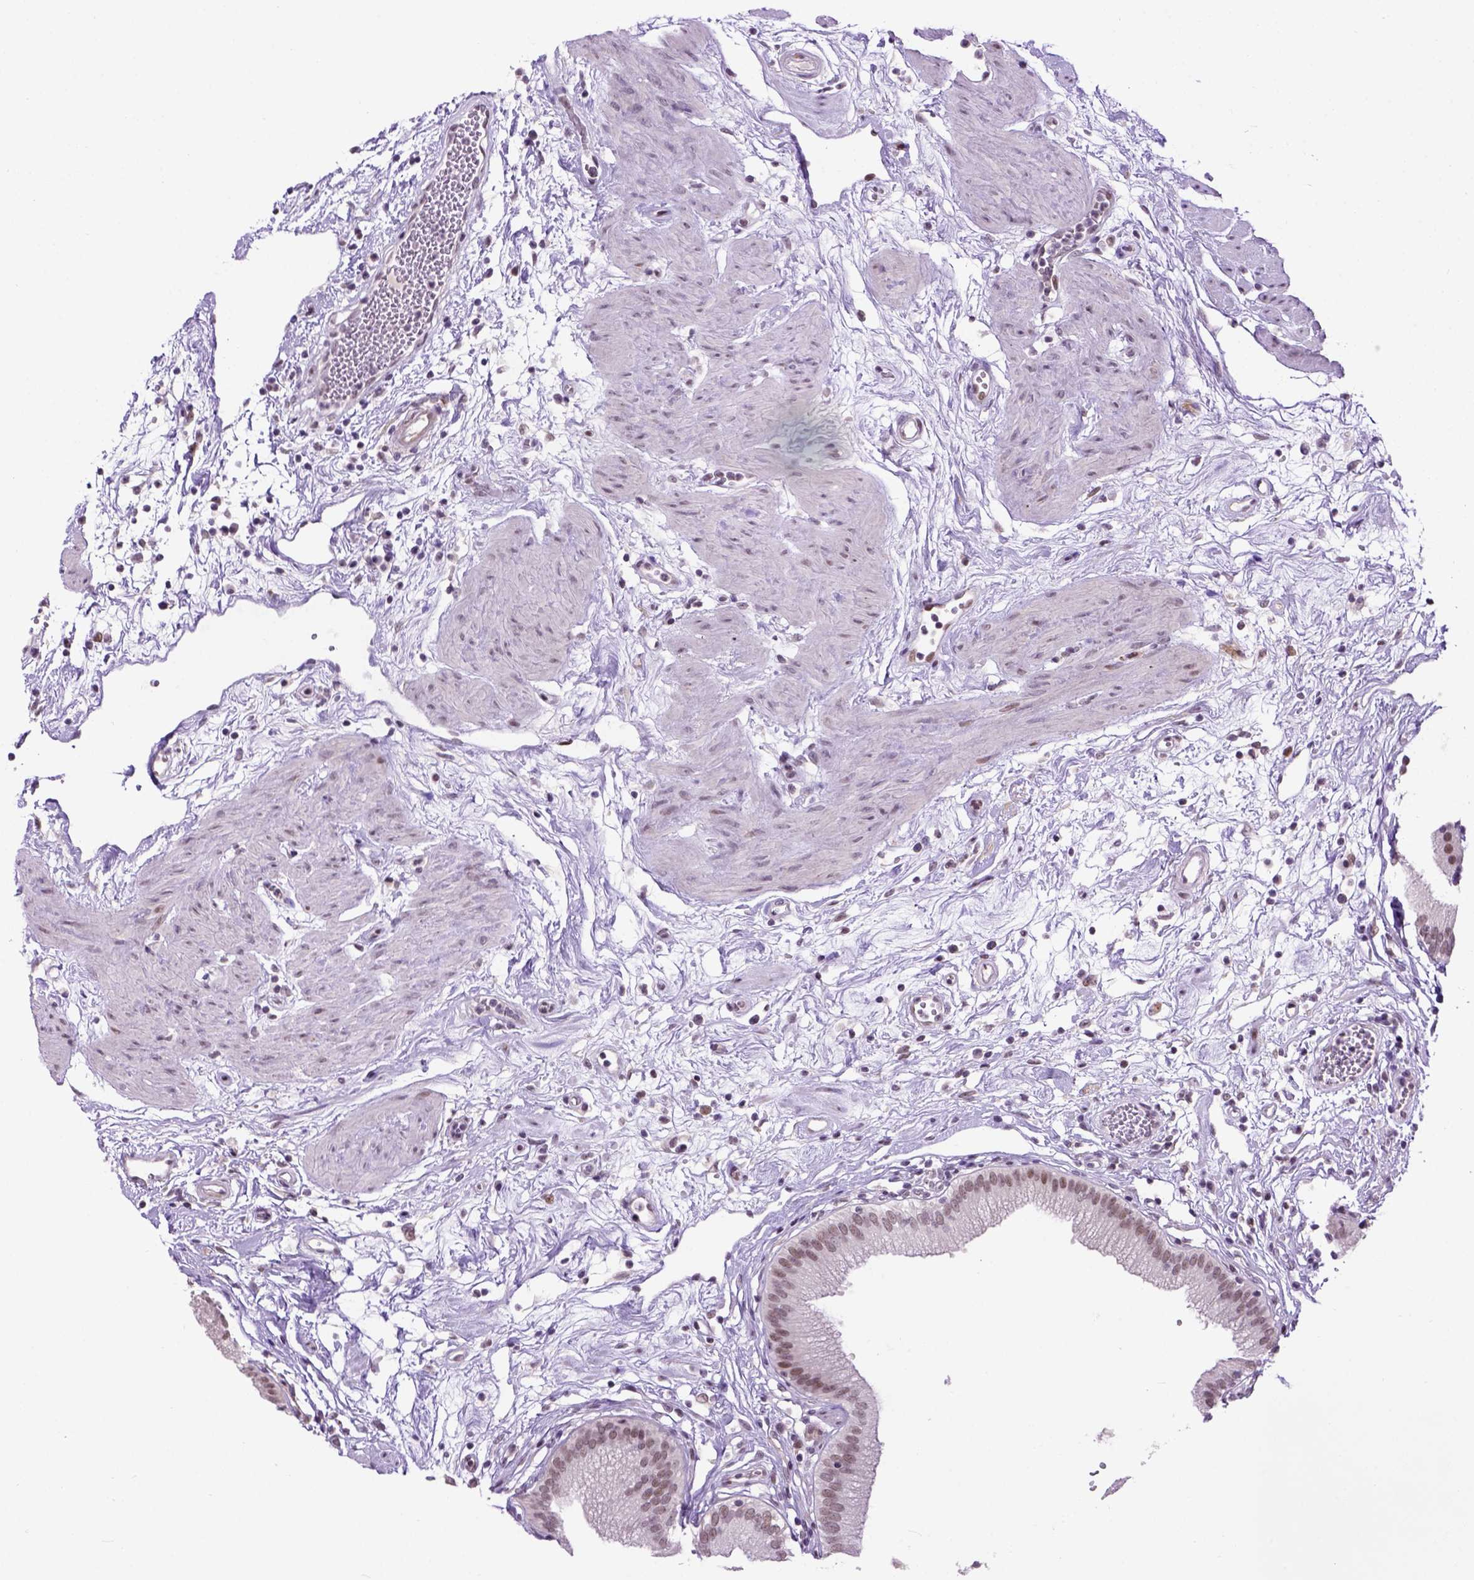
{"staining": {"intensity": "moderate", "quantity": "25%-75%", "location": "nuclear"}, "tissue": "gallbladder", "cell_type": "Glandular cells", "image_type": "normal", "snomed": [{"axis": "morphology", "description": "Normal tissue, NOS"}, {"axis": "topography", "description": "Gallbladder"}], "caption": "Protein staining displays moderate nuclear staining in about 25%-75% of glandular cells in benign gallbladder.", "gene": "TBPL1", "patient": {"sex": "female", "age": 65}}